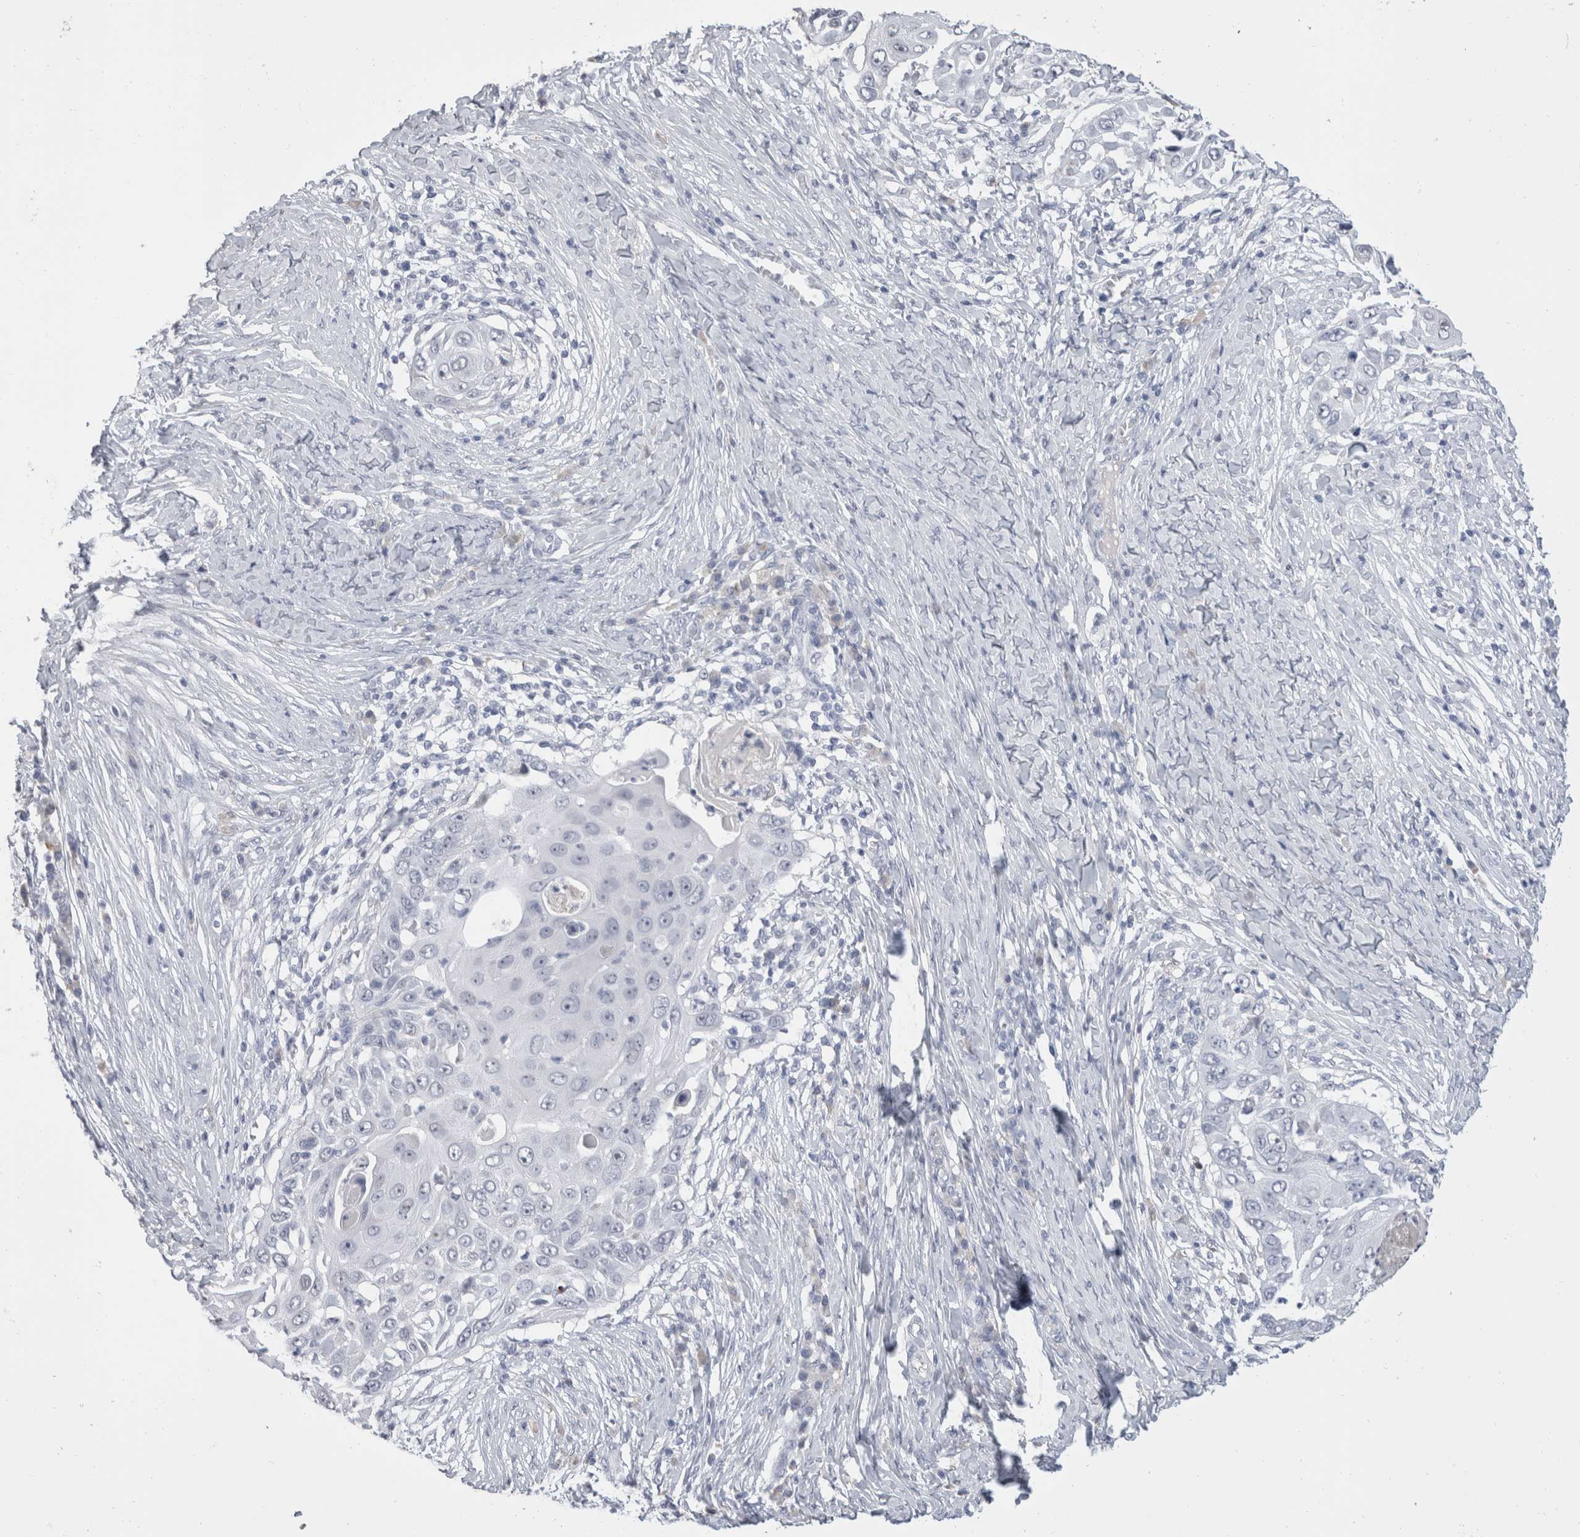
{"staining": {"intensity": "negative", "quantity": "none", "location": "none"}, "tissue": "skin cancer", "cell_type": "Tumor cells", "image_type": "cancer", "snomed": [{"axis": "morphology", "description": "Squamous cell carcinoma, NOS"}, {"axis": "topography", "description": "Skin"}], "caption": "DAB (3,3'-diaminobenzidine) immunohistochemical staining of human skin cancer (squamous cell carcinoma) reveals no significant expression in tumor cells. Brightfield microscopy of immunohistochemistry stained with DAB (3,3'-diaminobenzidine) (brown) and hematoxylin (blue), captured at high magnification.", "gene": "CADM3", "patient": {"sex": "female", "age": 44}}